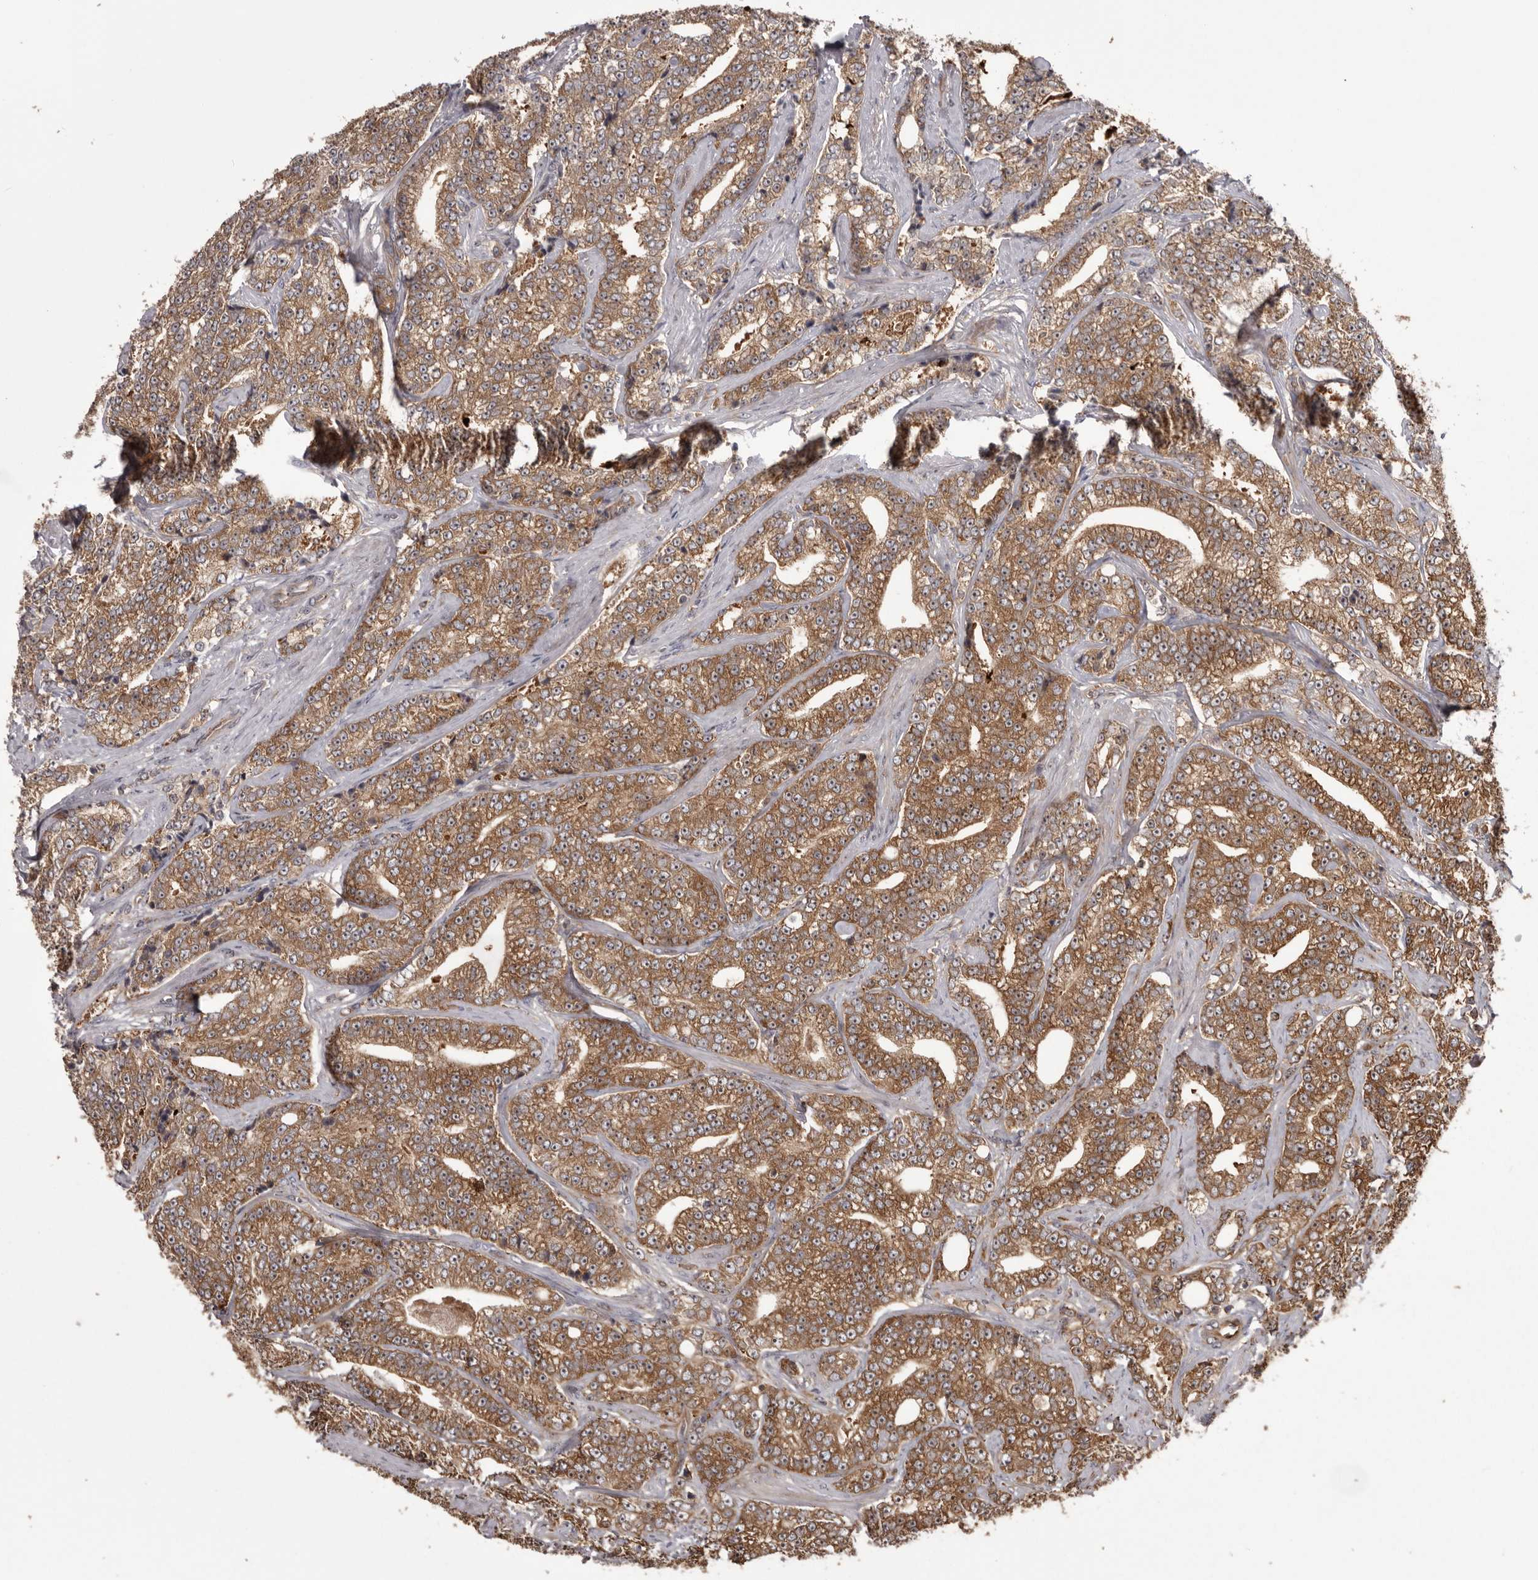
{"staining": {"intensity": "moderate", "quantity": ">75%", "location": "cytoplasmic/membranous,nuclear"}, "tissue": "prostate cancer", "cell_type": "Tumor cells", "image_type": "cancer", "snomed": [{"axis": "morphology", "description": "Adenocarcinoma, High grade"}, {"axis": "topography", "description": "Prostate and seminal vesicle, NOS"}], "caption": "The micrograph exhibits staining of prostate adenocarcinoma (high-grade), revealing moderate cytoplasmic/membranous and nuclear protein staining (brown color) within tumor cells. (Brightfield microscopy of DAB IHC at high magnification).", "gene": "DARS1", "patient": {"sex": "male", "age": 67}}